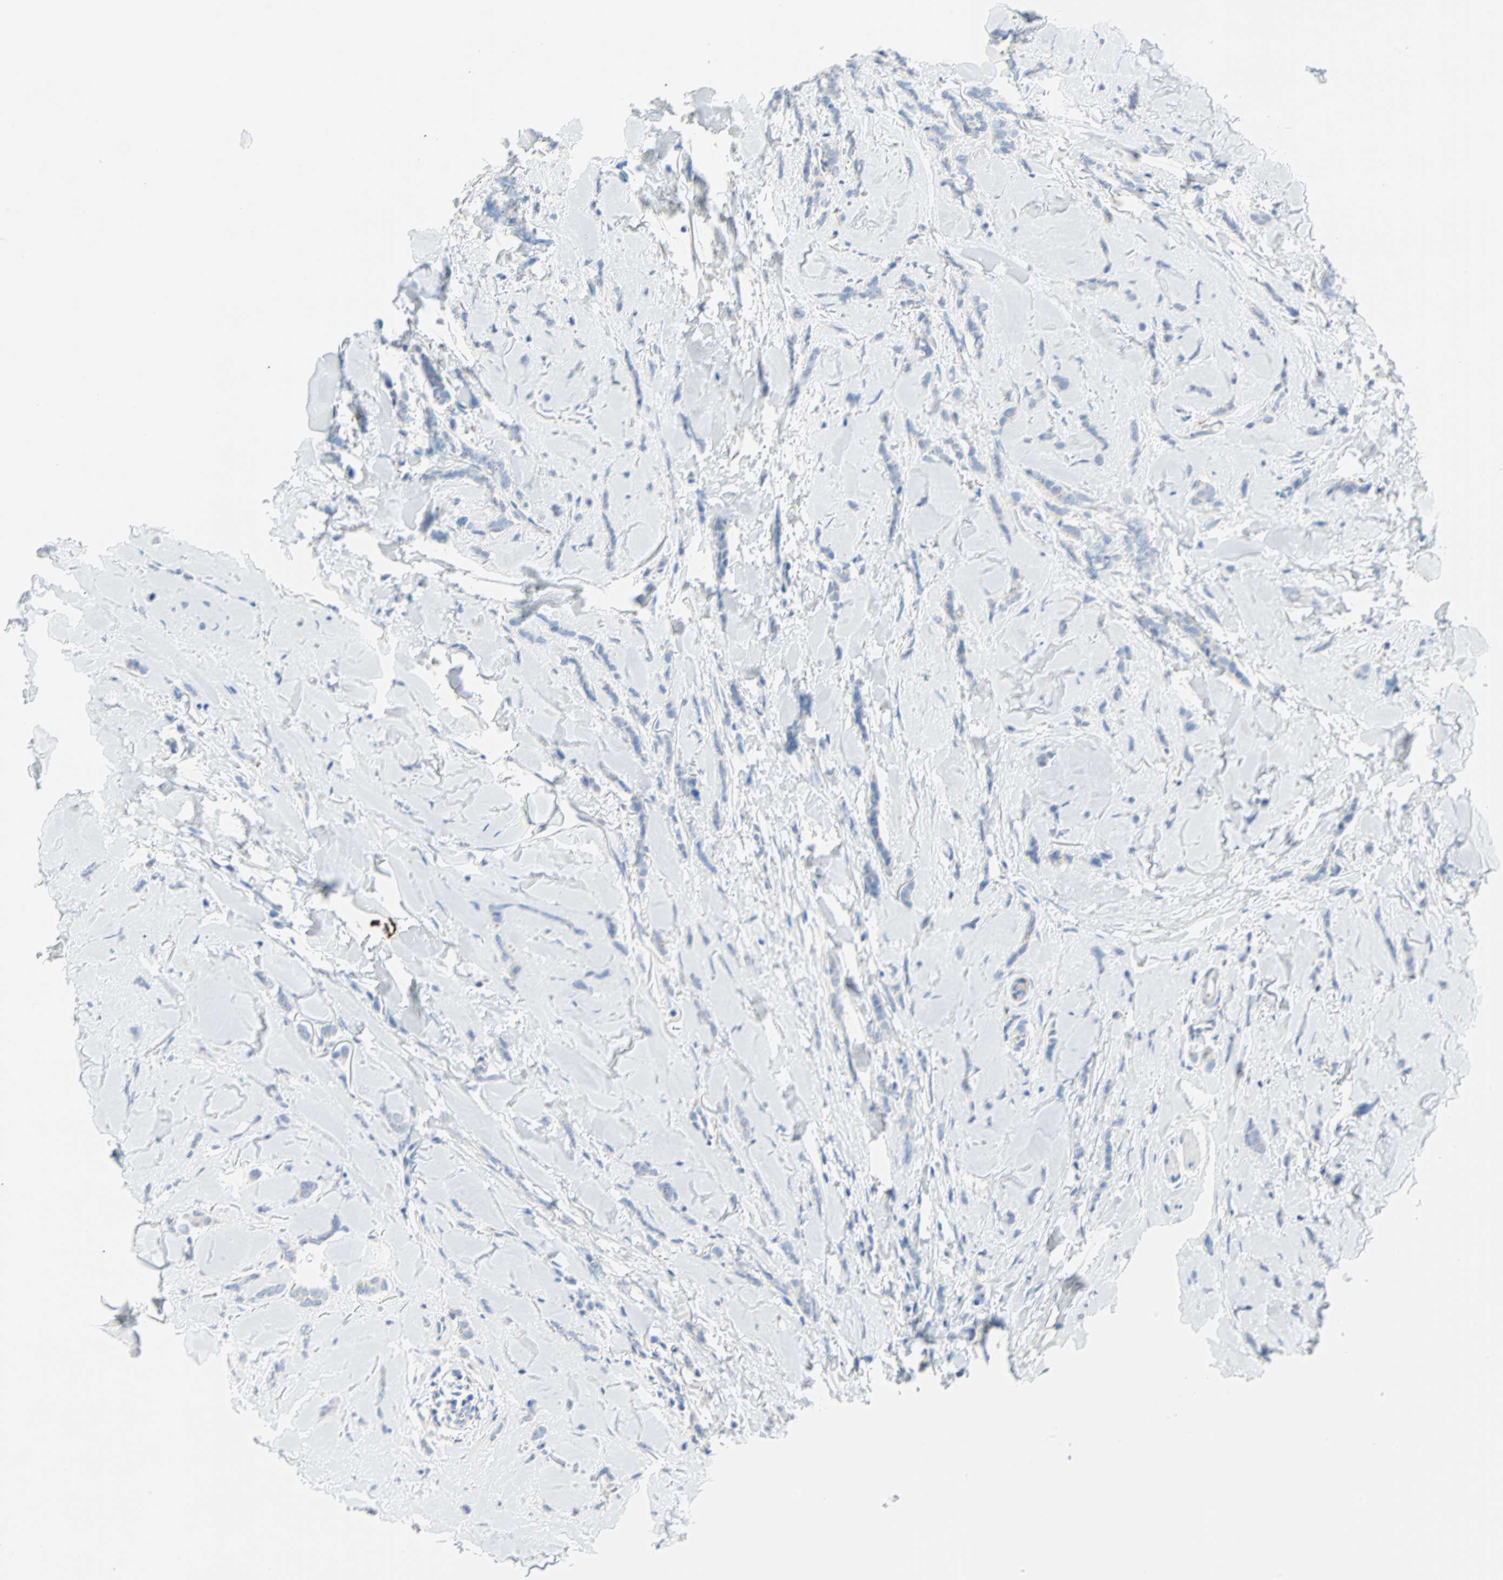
{"staining": {"intensity": "negative", "quantity": "none", "location": "none"}, "tissue": "breast cancer", "cell_type": "Tumor cells", "image_type": "cancer", "snomed": [{"axis": "morphology", "description": "Lobular carcinoma"}, {"axis": "topography", "description": "Skin"}, {"axis": "topography", "description": "Breast"}], "caption": "Immunohistochemistry micrograph of neoplastic tissue: human breast cancer (lobular carcinoma) stained with DAB (3,3'-diaminobenzidine) demonstrates no significant protein expression in tumor cells.", "gene": "PDPN", "patient": {"sex": "female", "age": 46}}